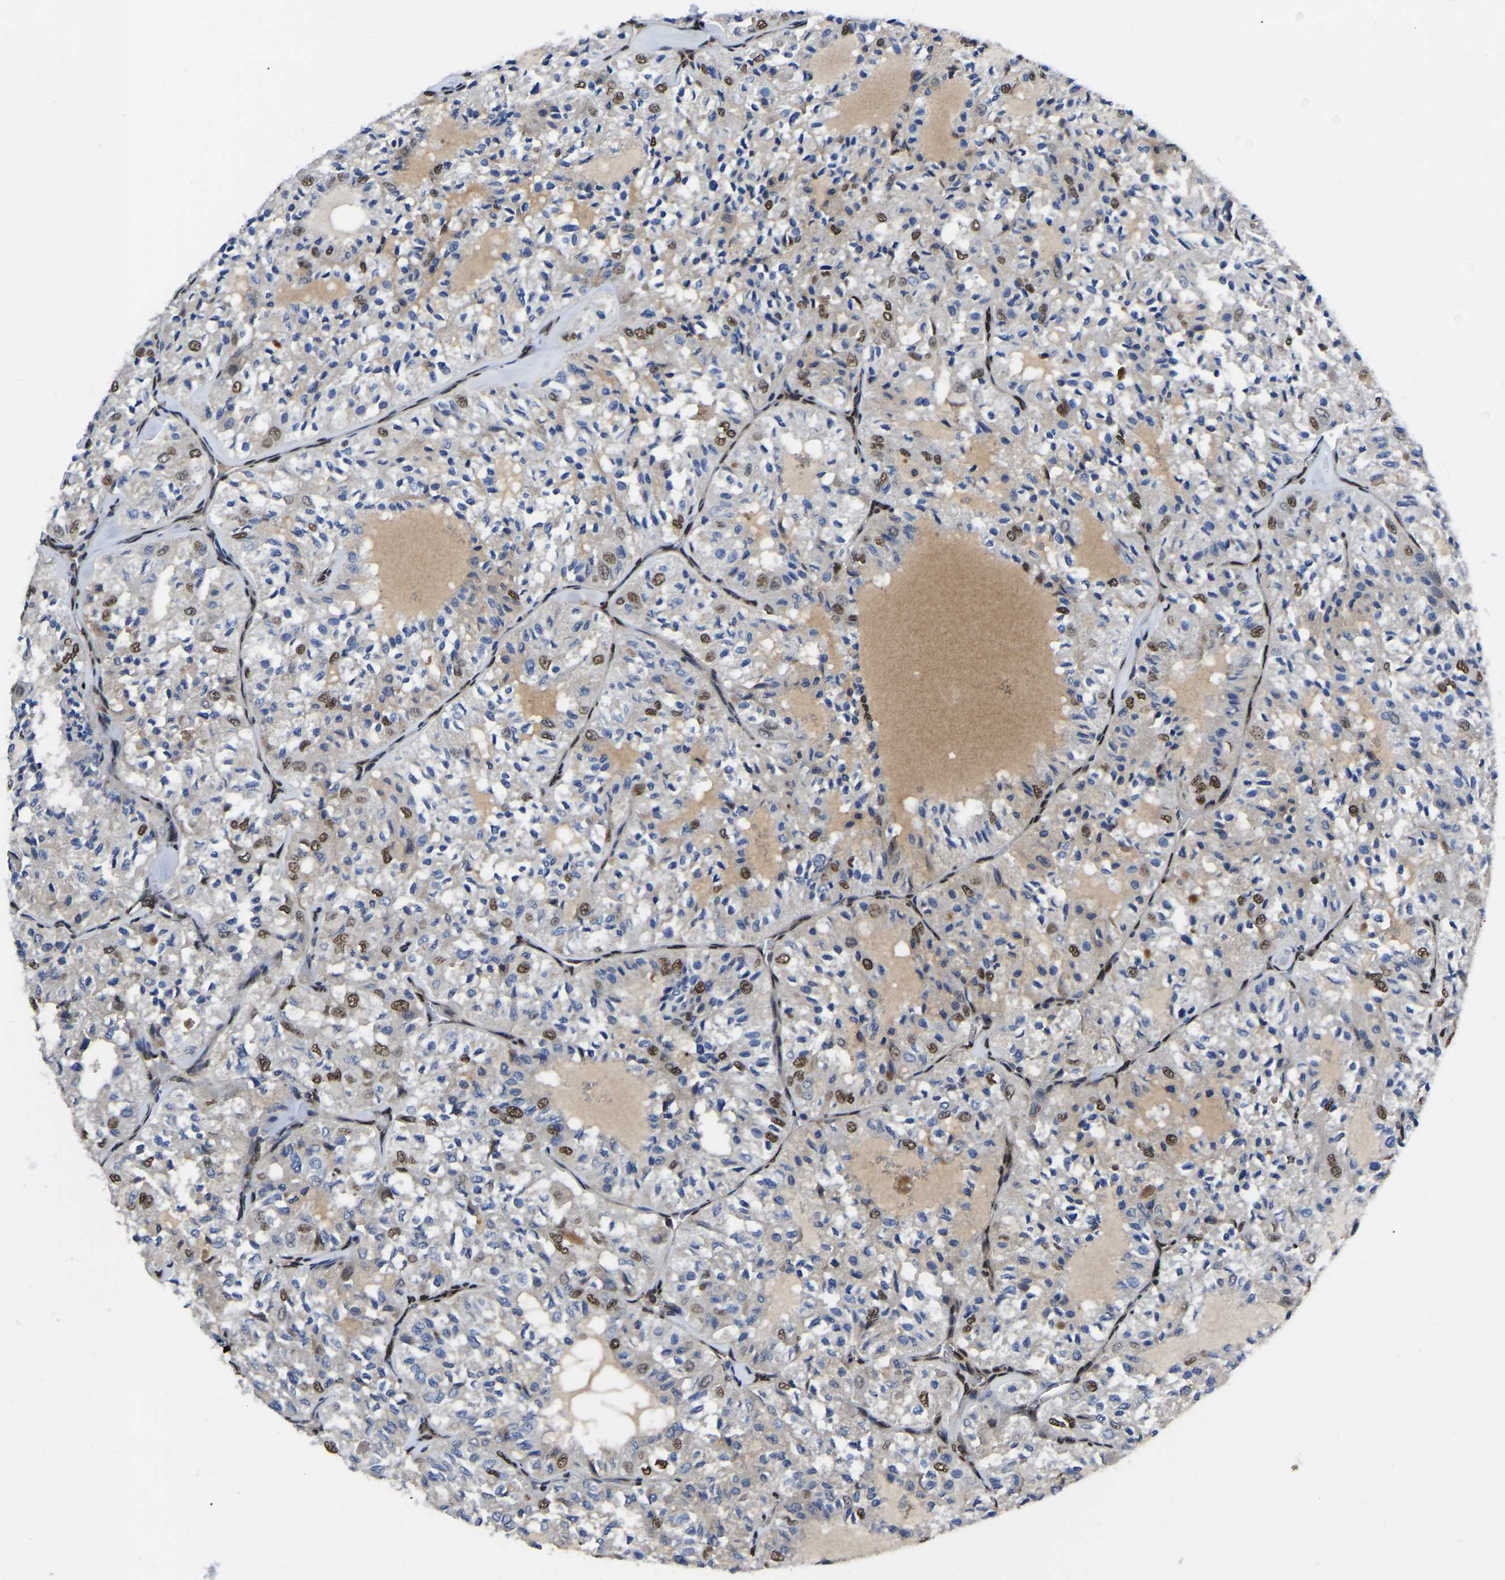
{"staining": {"intensity": "moderate", "quantity": "25%-75%", "location": "nuclear"}, "tissue": "thyroid cancer", "cell_type": "Tumor cells", "image_type": "cancer", "snomed": [{"axis": "morphology", "description": "Follicular adenoma carcinoma, NOS"}, {"axis": "topography", "description": "Thyroid gland"}], "caption": "High-magnification brightfield microscopy of thyroid cancer stained with DAB (brown) and counterstained with hematoxylin (blue). tumor cells exhibit moderate nuclear expression is appreciated in approximately25%-75% of cells.", "gene": "TRIM35", "patient": {"sex": "male", "age": 75}}